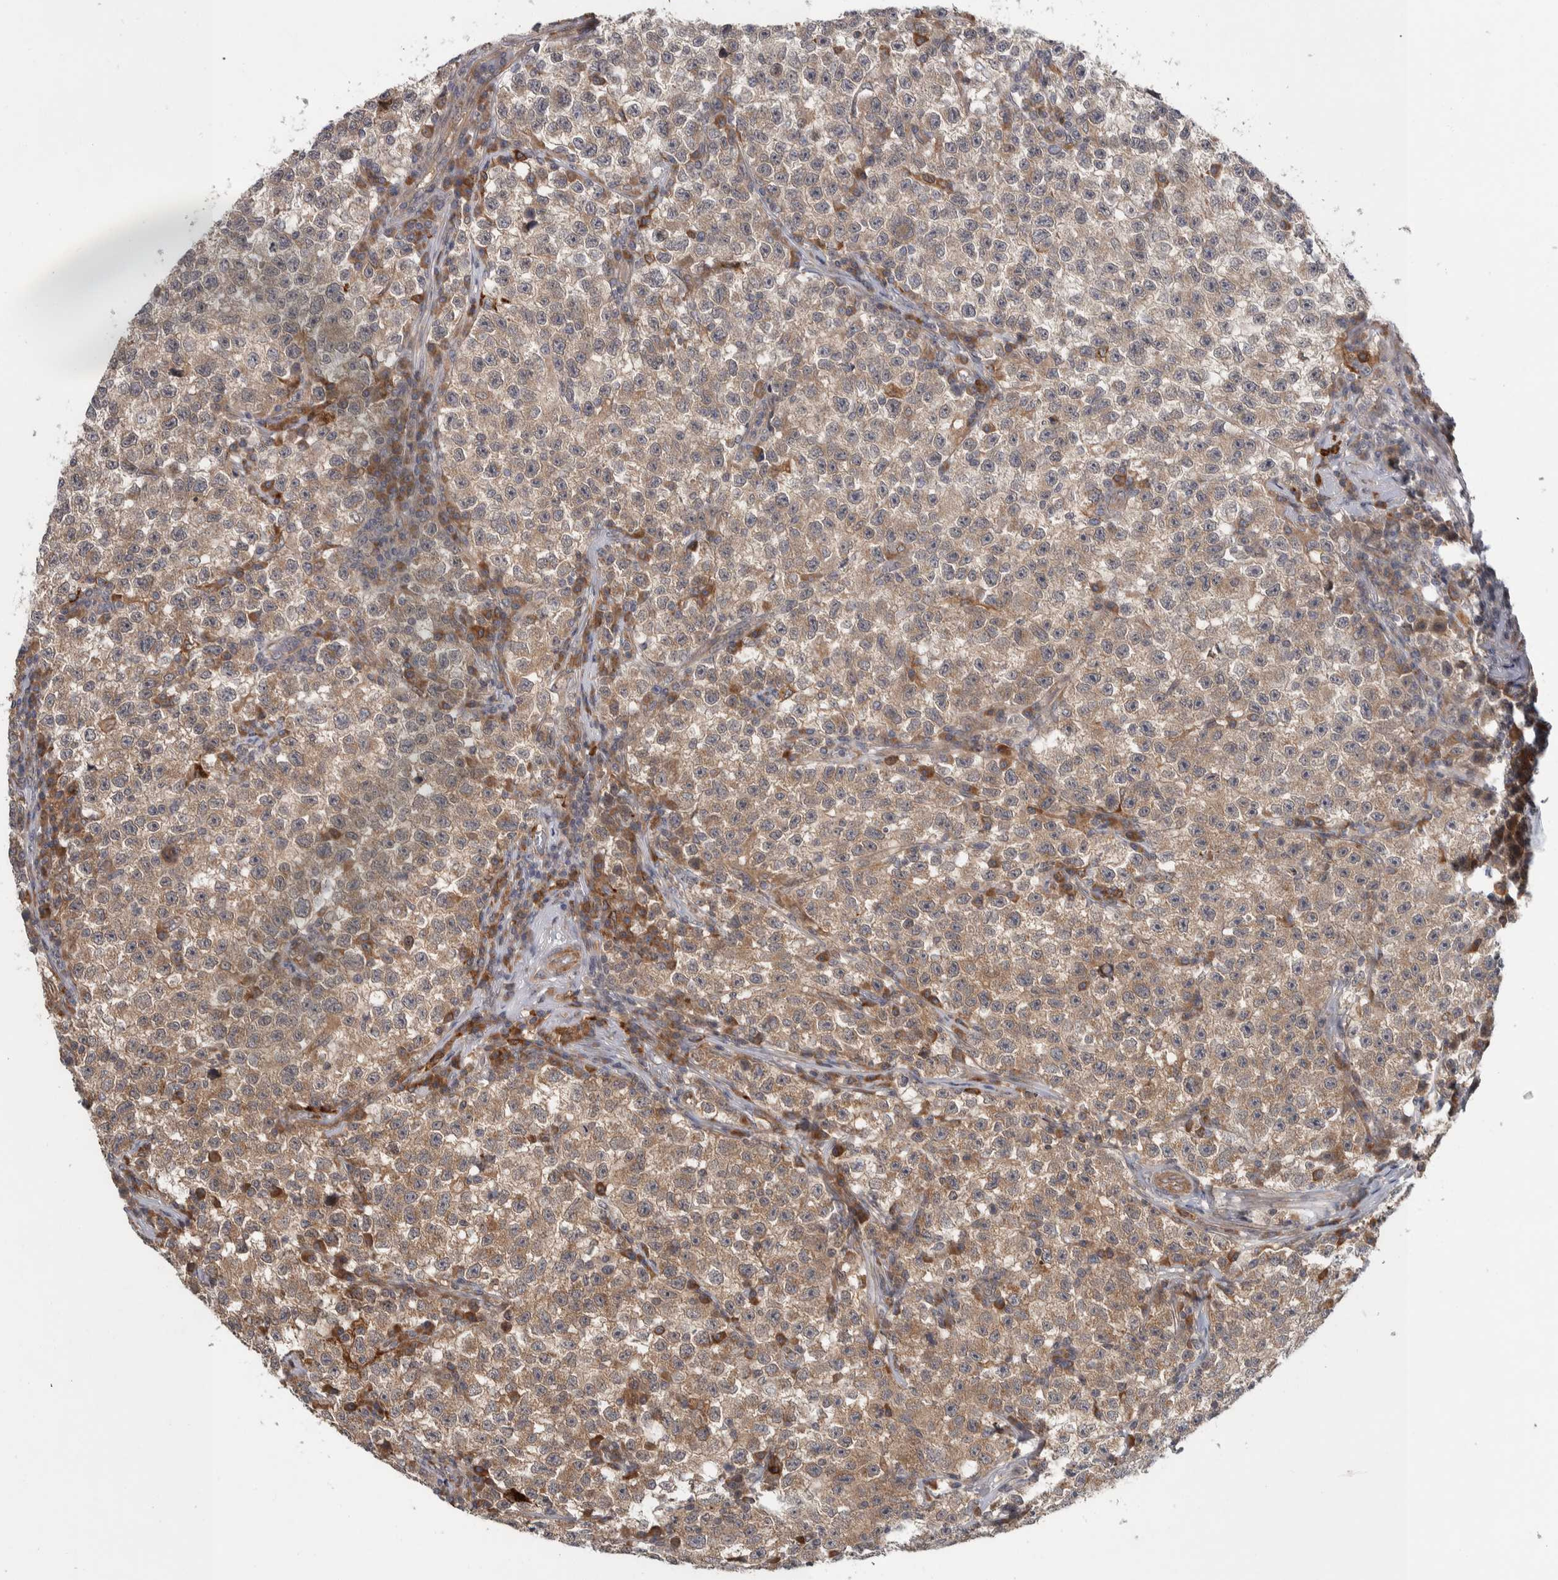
{"staining": {"intensity": "weak", "quantity": ">75%", "location": "cytoplasmic/membranous"}, "tissue": "testis cancer", "cell_type": "Tumor cells", "image_type": "cancer", "snomed": [{"axis": "morphology", "description": "Seminoma, NOS"}, {"axis": "topography", "description": "Testis"}], "caption": "DAB (3,3'-diaminobenzidine) immunohistochemical staining of testis cancer (seminoma) shows weak cytoplasmic/membranous protein expression in about >75% of tumor cells.", "gene": "TBC1D31", "patient": {"sex": "male", "age": 22}}